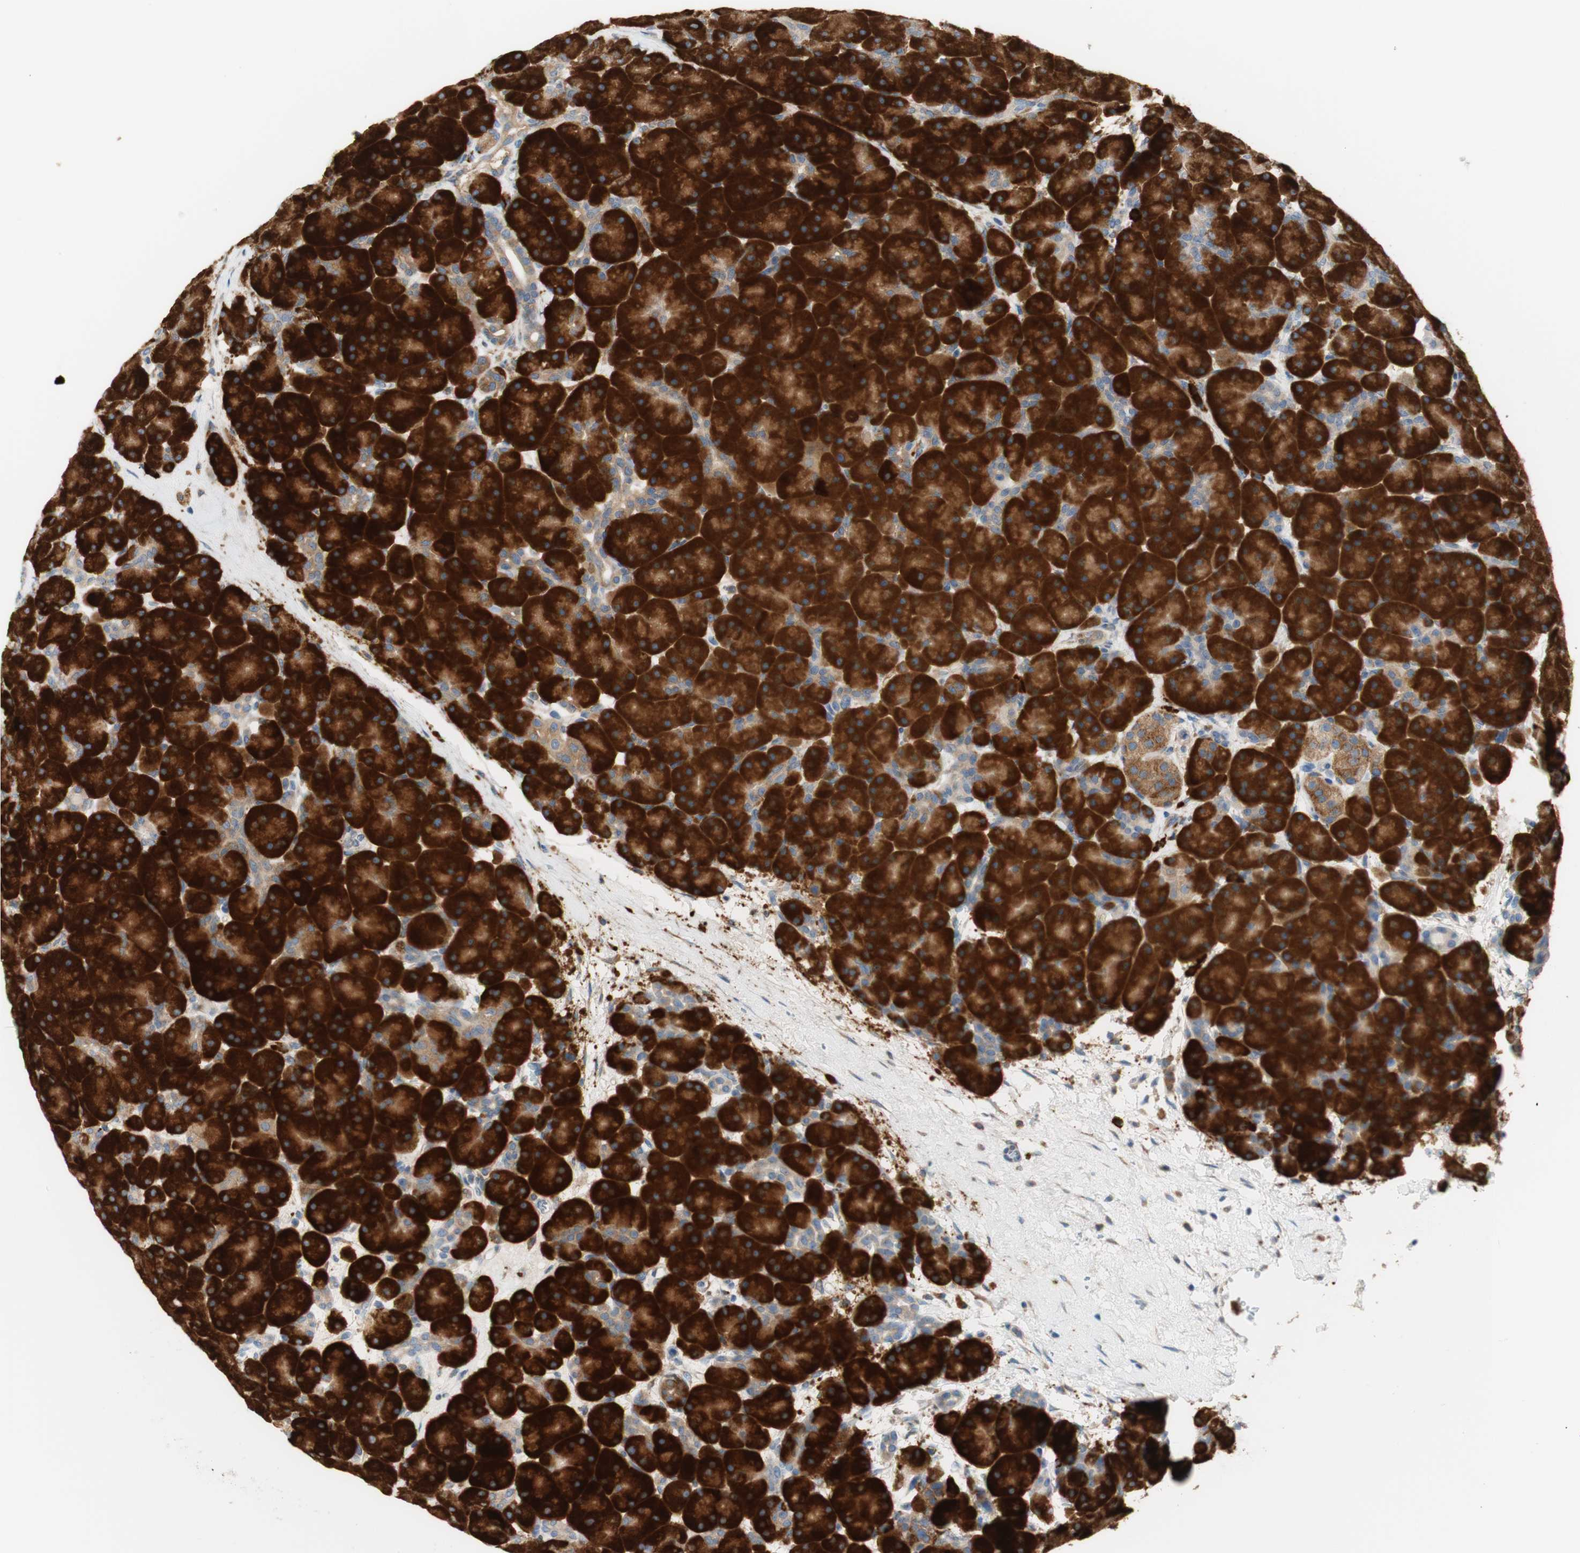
{"staining": {"intensity": "strong", "quantity": ">75%", "location": "cytoplasmic/membranous"}, "tissue": "pancreas", "cell_type": "Exocrine glandular cells", "image_type": "normal", "snomed": [{"axis": "morphology", "description": "Normal tissue, NOS"}, {"axis": "topography", "description": "Pancreas"}], "caption": "Immunohistochemical staining of normal human pancreas shows >75% levels of strong cytoplasmic/membranous protein staining in about >75% of exocrine glandular cells. (DAB IHC with brightfield microscopy, high magnification).", "gene": "MANF", "patient": {"sex": "male", "age": 66}}